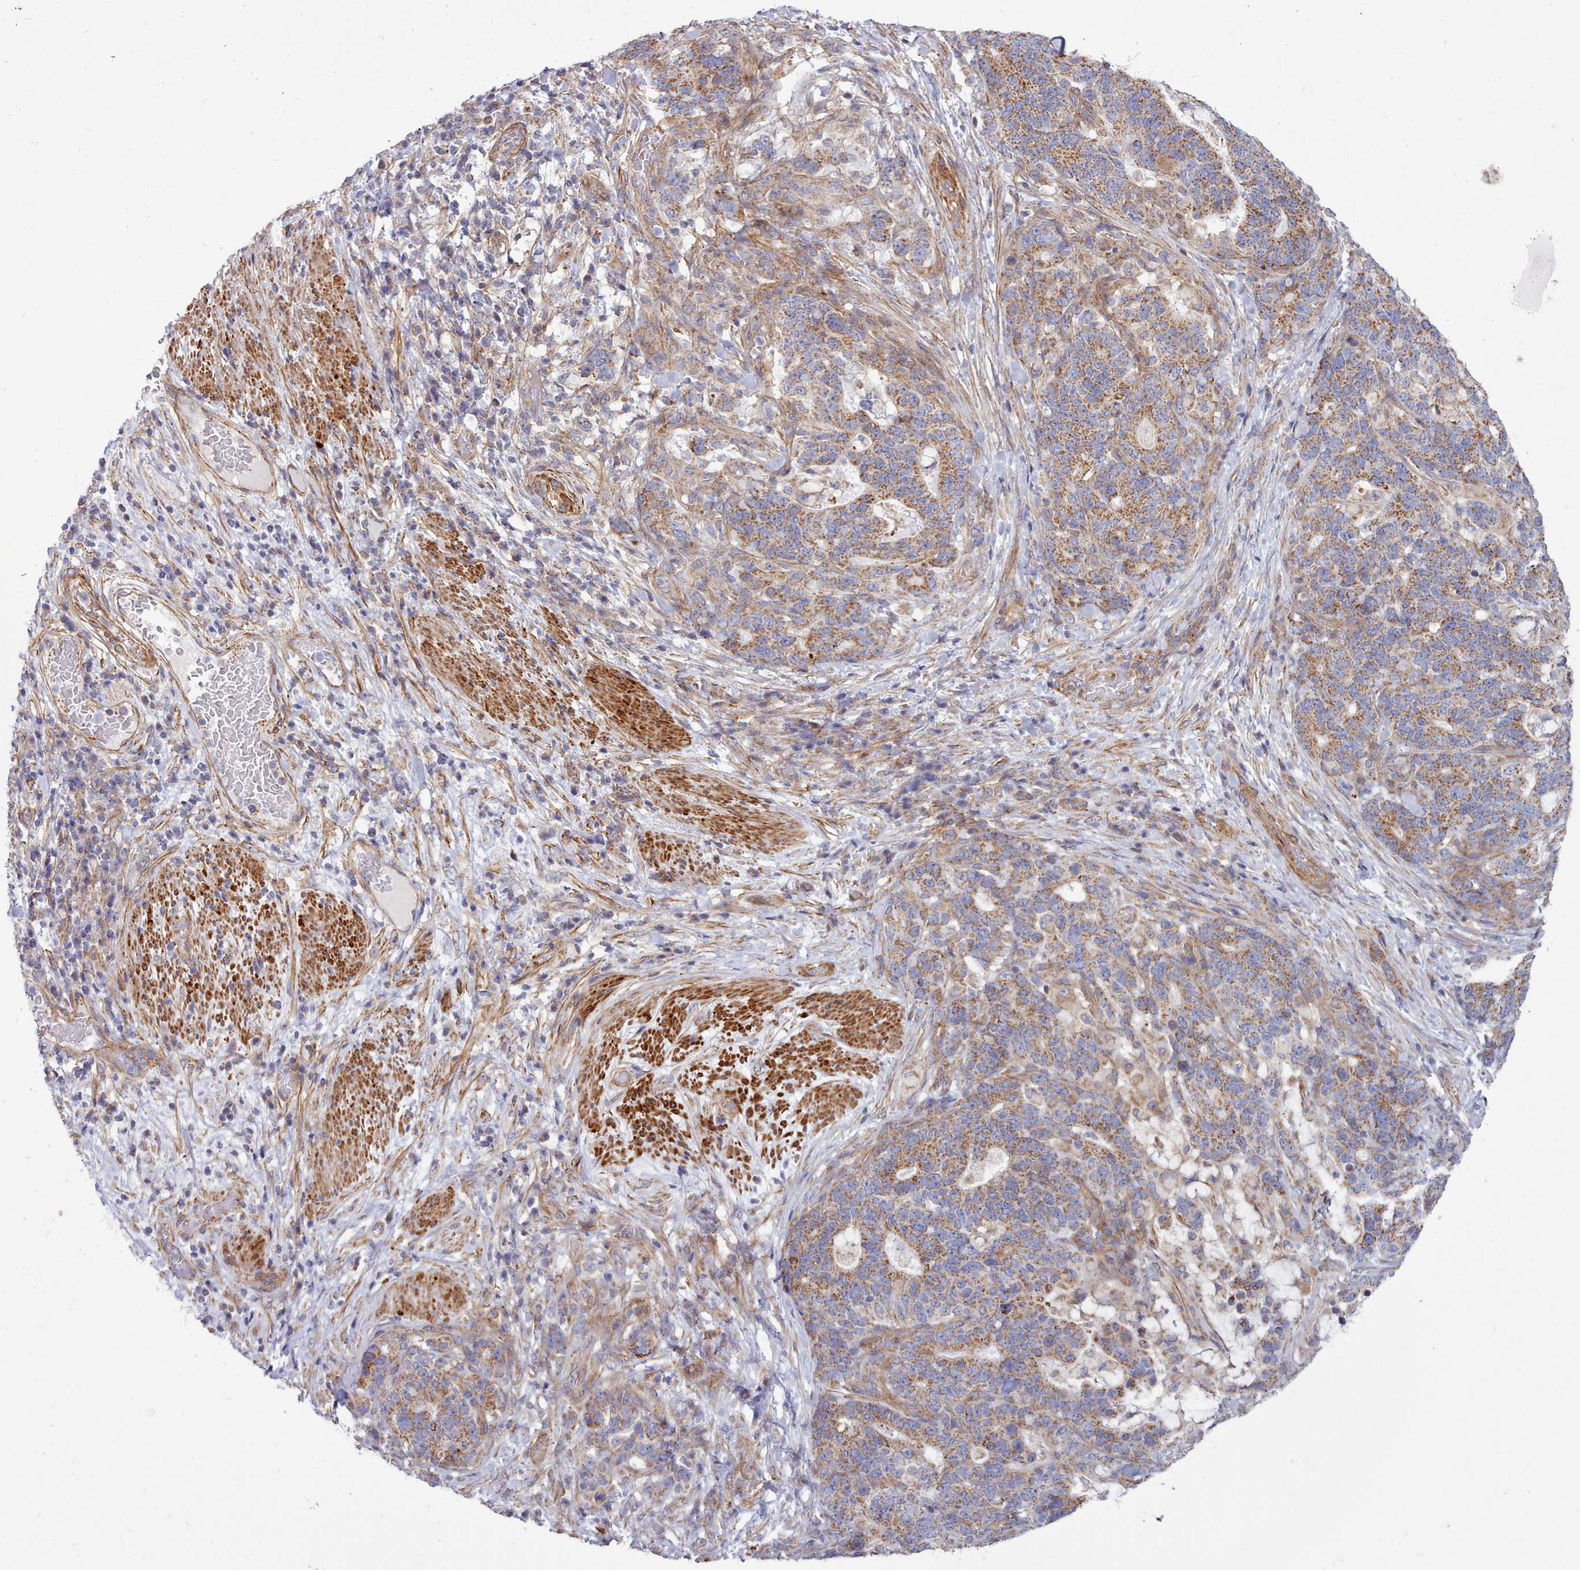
{"staining": {"intensity": "moderate", "quantity": ">75%", "location": "cytoplasmic/membranous"}, "tissue": "stomach cancer", "cell_type": "Tumor cells", "image_type": "cancer", "snomed": [{"axis": "morphology", "description": "Normal tissue, NOS"}, {"axis": "morphology", "description": "Adenocarcinoma, NOS"}, {"axis": "topography", "description": "Stomach"}], "caption": "Stomach adenocarcinoma stained with DAB (3,3'-diaminobenzidine) immunohistochemistry (IHC) reveals medium levels of moderate cytoplasmic/membranous expression in about >75% of tumor cells.", "gene": "MRPL21", "patient": {"sex": "female", "age": 64}}